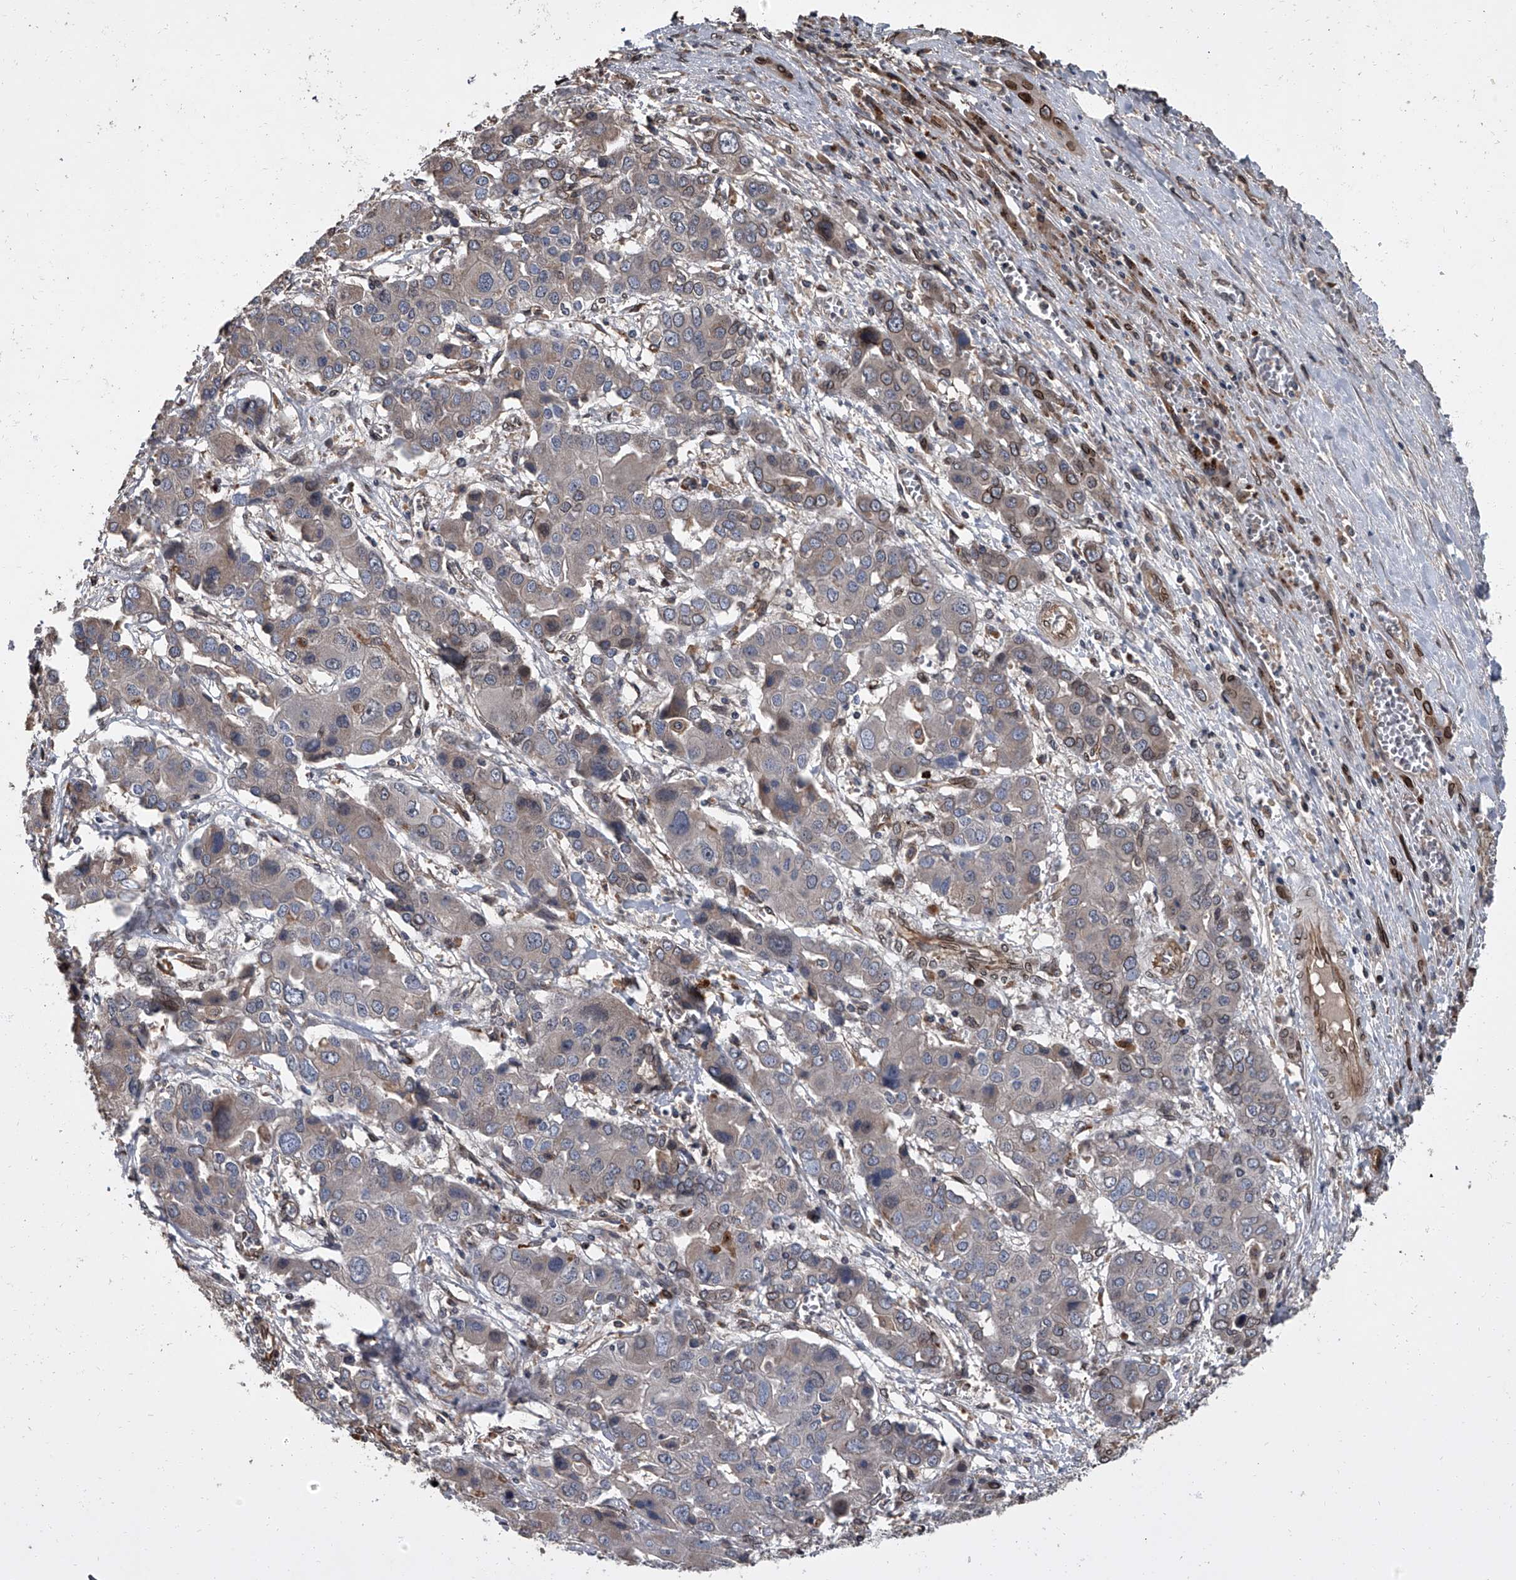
{"staining": {"intensity": "weak", "quantity": "<25%", "location": "cytoplasmic/membranous,nuclear"}, "tissue": "liver cancer", "cell_type": "Tumor cells", "image_type": "cancer", "snomed": [{"axis": "morphology", "description": "Cholangiocarcinoma"}, {"axis": "topography", "description": "Liver"}], "caption": "Liver cholangiocarcinoma was stained to show a protein in brown. There is no significant positivity in tumor cells. (DAB (3,3'-diaminobenzidine) IHC with hematoxylin counter stain).", "gene": "LRRC8C", "patient": {"sex": "male", "age": 67}}